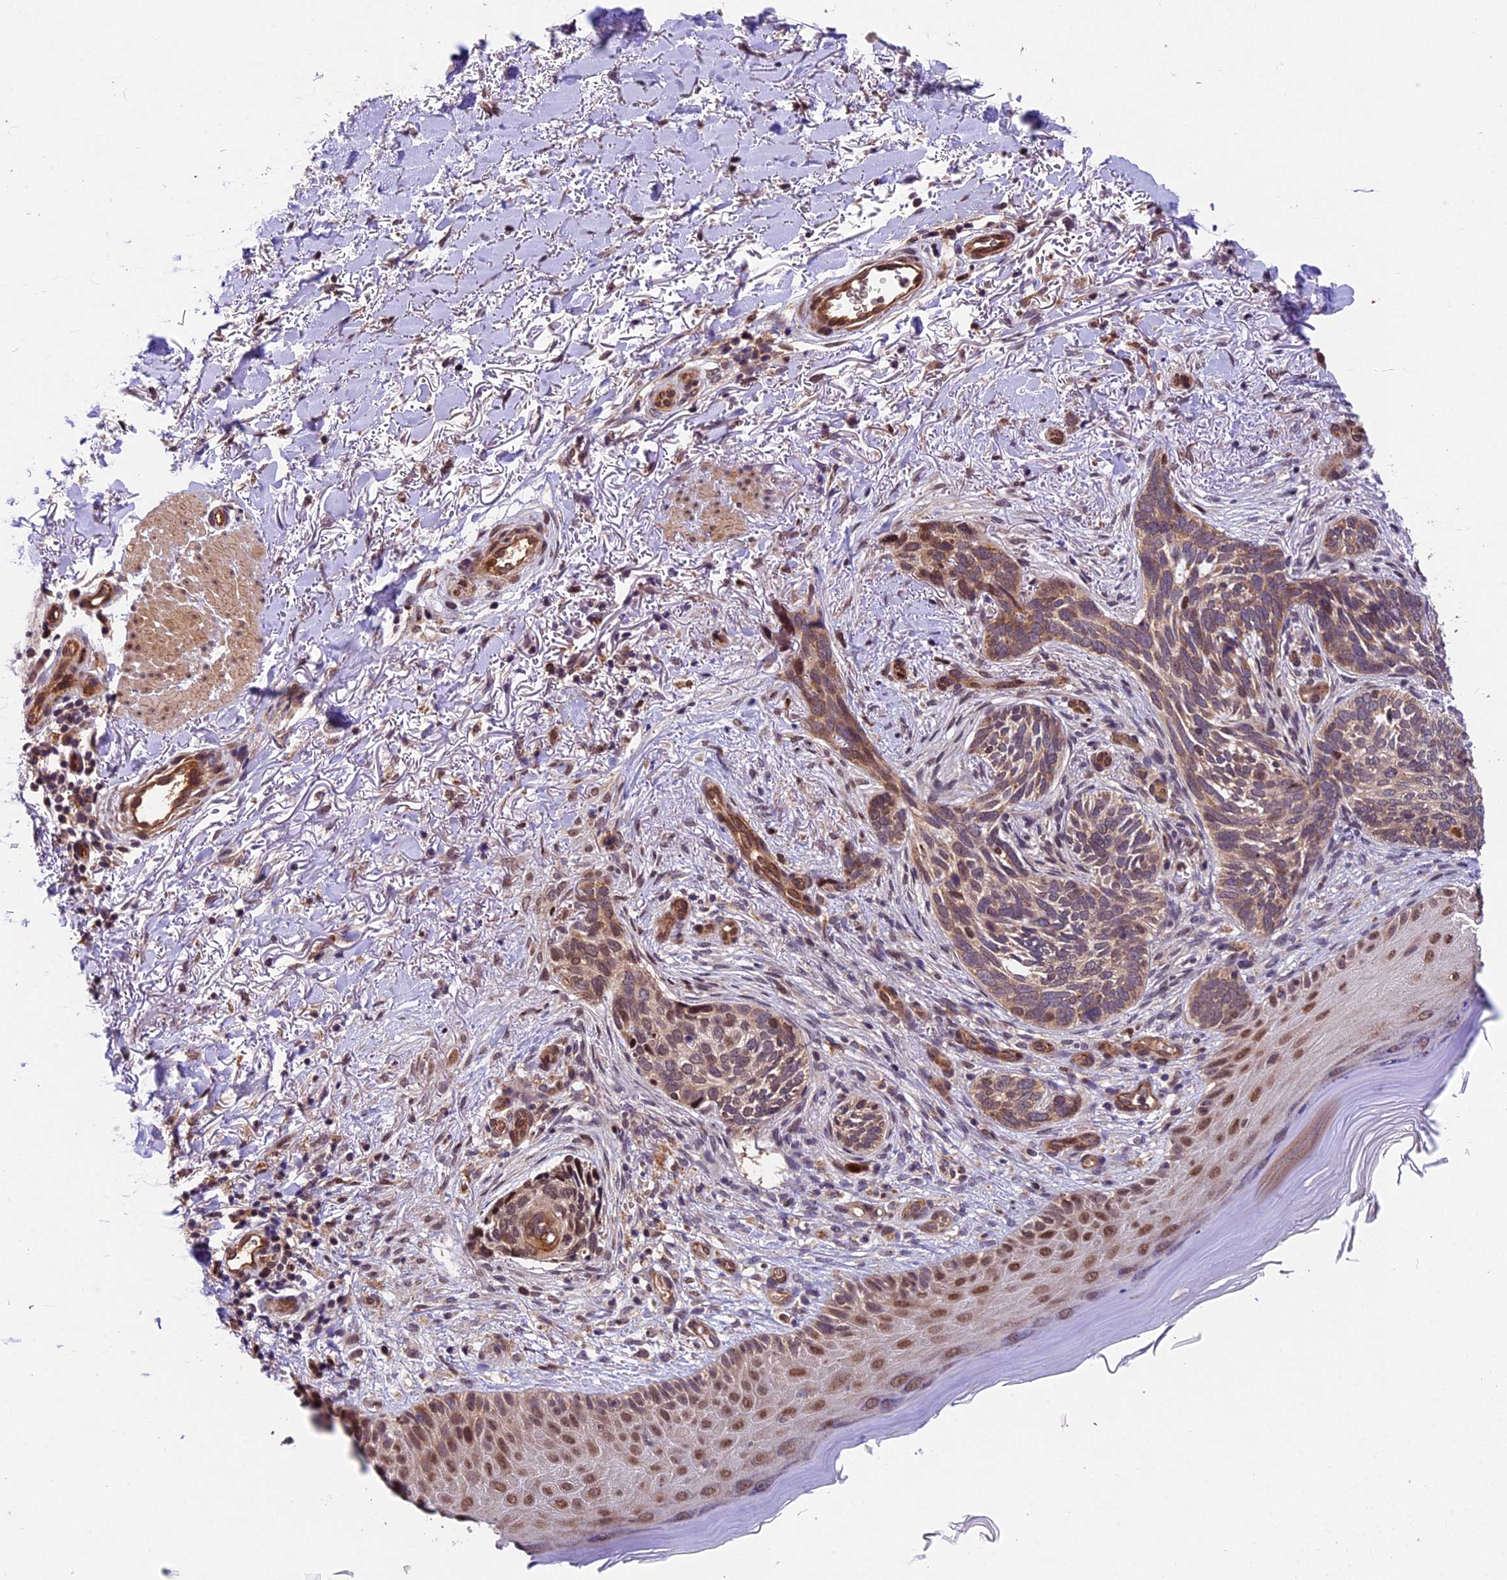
{"staining": {"intensity": "moderate", "quantity": "25%-75%", "location": "cytoplasmic/membranous,nuclear"}, "tissue": "skin cancer", "cell_type": "Tumor cells", "image_type": "cancer", "snomed": [{"axis": "morphology", "description": "Normal tissue, NOS"}, {"axis": "morphology", "description": "Basal cell carcinoma"}, {"axis": "topography", "description": "Skin"}], "caption": "Protein staining demonstrates moderate cytoplasmic/membranous and nuclear staining in about 25%-75% of tumor cells in basal cell carcinoma (skin). The staining was performed using DAB (3,3'-diaminobenzidine) to visualize the protein expression in brown, while the nuclei were stained in blue with hematoxylin (Magnification: 20x).", "gene": "CCSER1", "patient": {"sex": "female", "age": 67}}